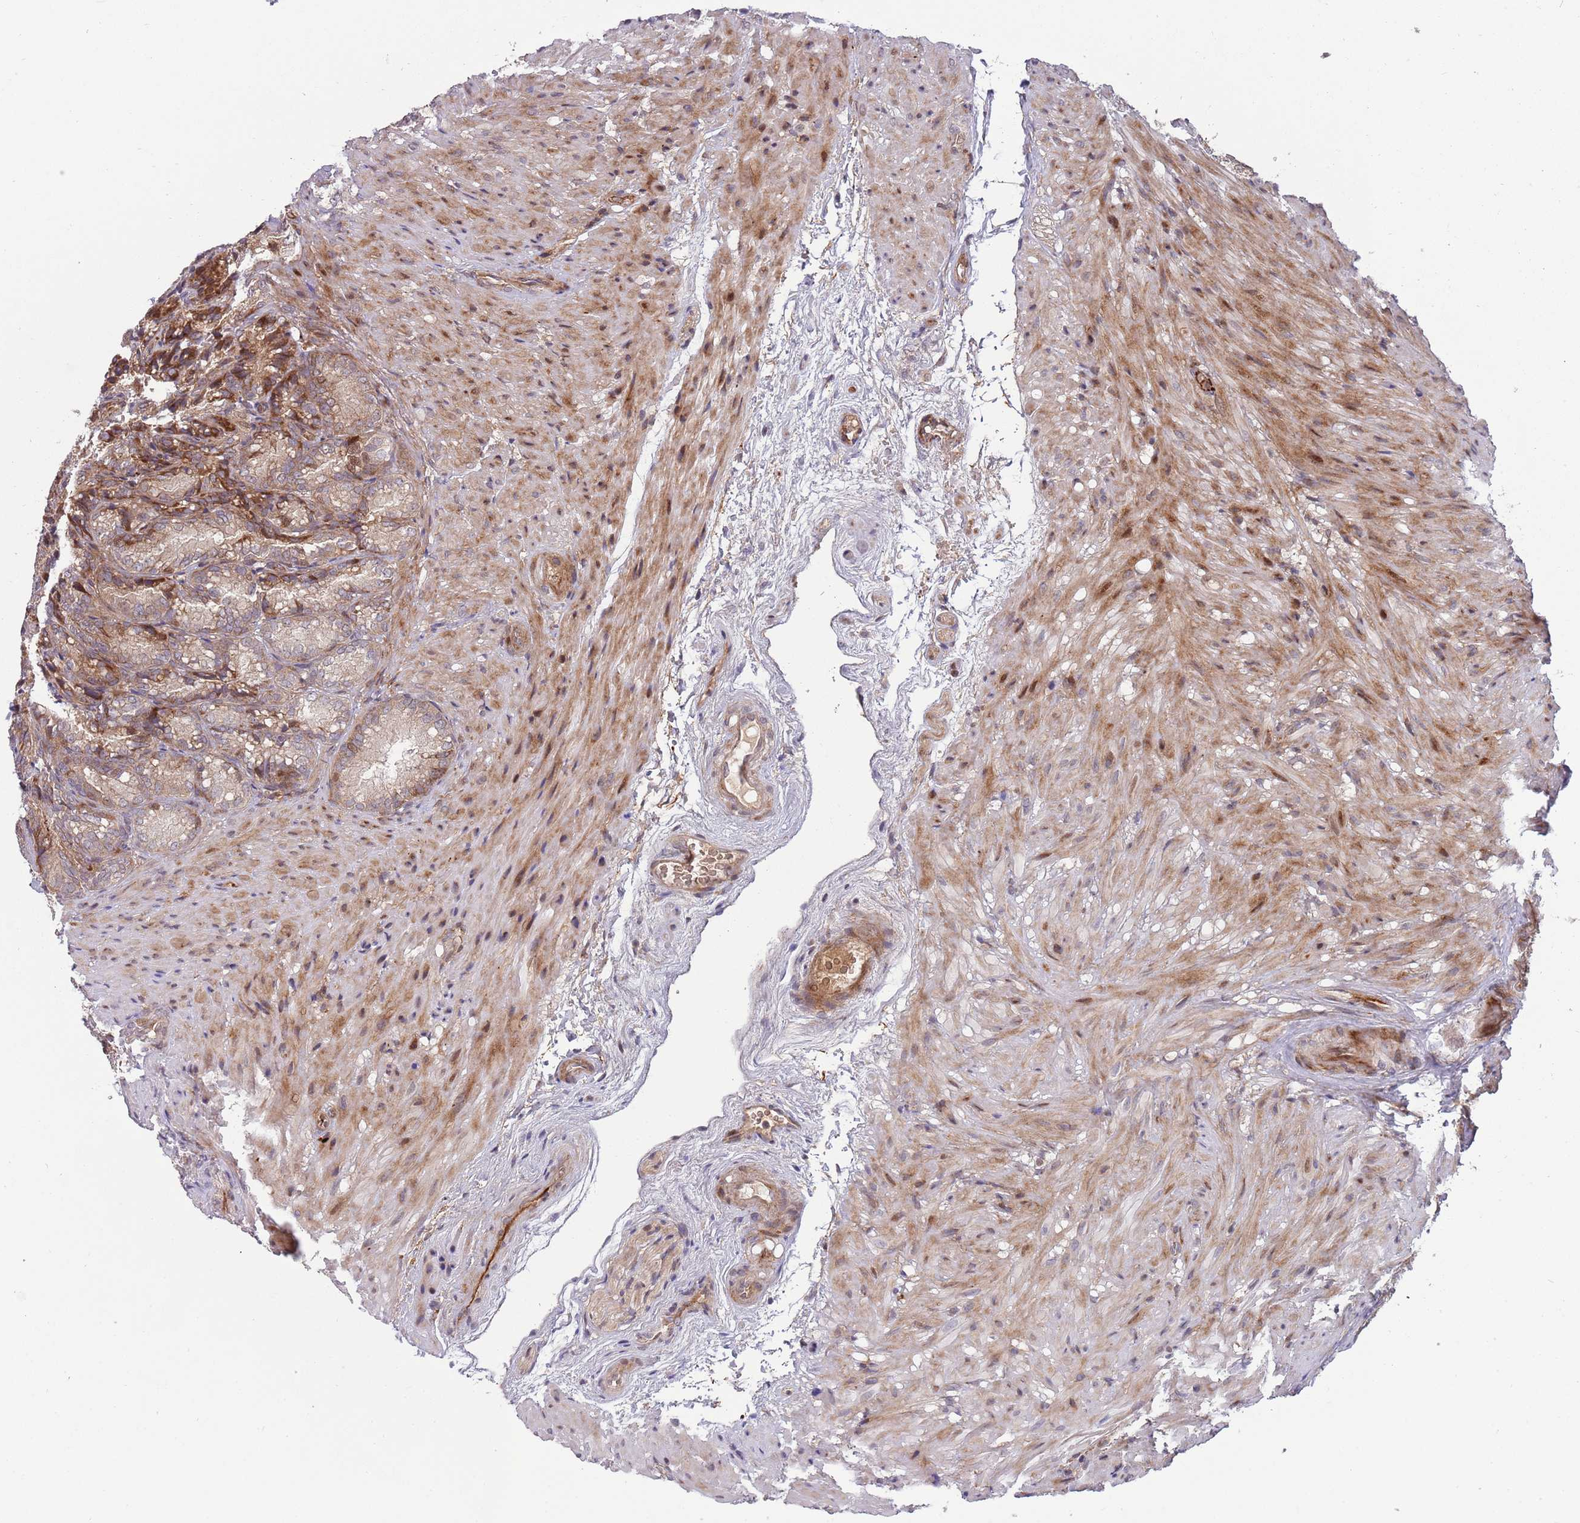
{"staining": {"intensity": "weak", "quantity": ">75%", "location": "cytoplasmic/membranous"}, "tissue": "seminal vesicle", "cell_type": "Glandular cells", "image_type": "normal", "snomed": [{"axis": "morphology", "description": "Normal tissue, NOS"}, {"axis": "topography", "description": "Seminal veicle"}], "caption": "This histopathology image demonstrates IHC staining of benign seminal vesicle, with low weak cytoplasmic/membranous positivity in about >75% of glandular cells.", "gene": "NT5DC4", "patient": {"sex": "male", "age": 58}}